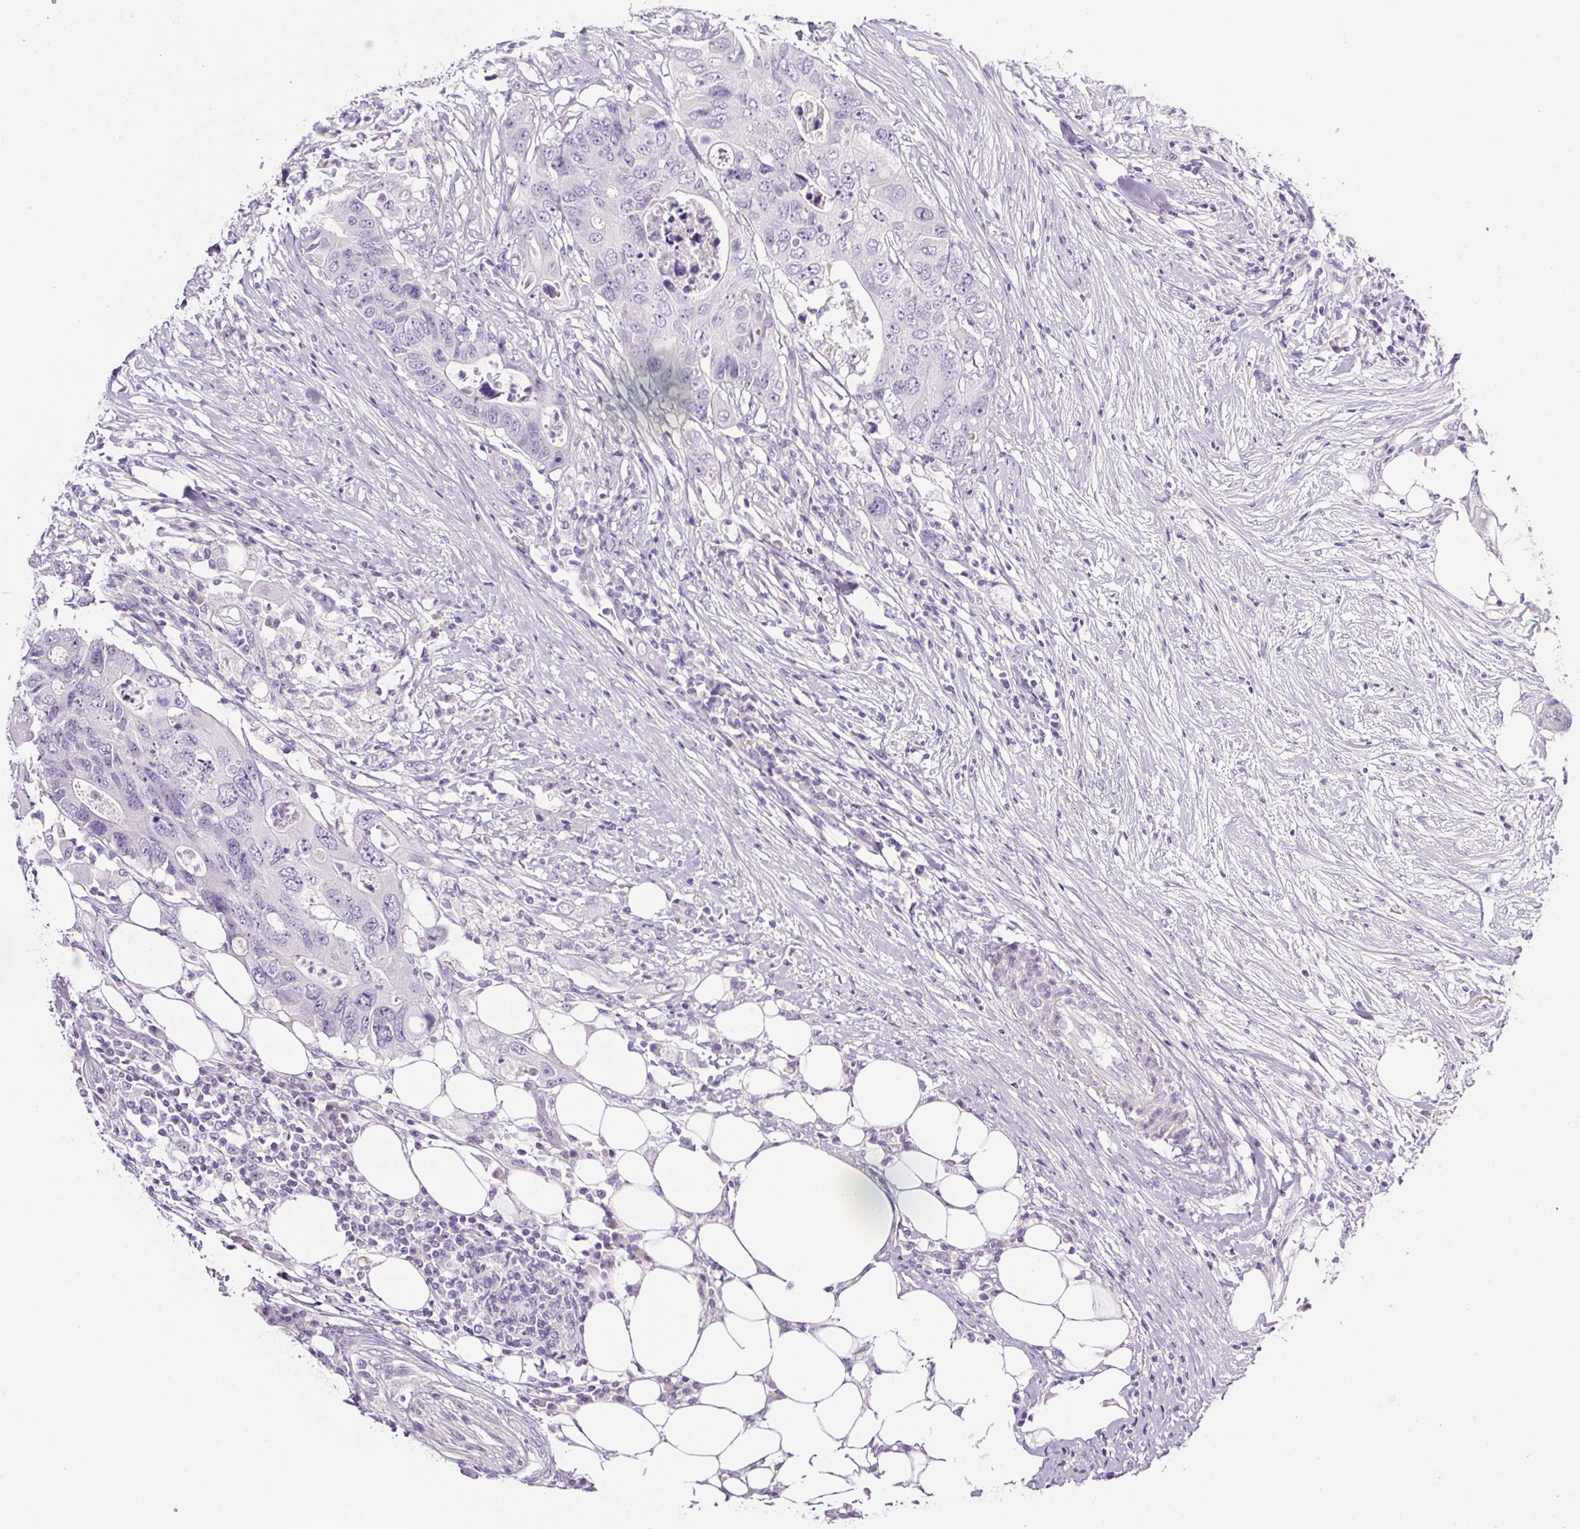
{"staining": {"intensity": "negative", "quantity": "none", "location": "none"}, "tissue": "colorectal cancer", "cell_type": "Tumor cells", "image_type": "cancer", "snomed": [{"axis": "morphology", "description": "Adenocarcinoma, NOS"}, {"axis": "topography", "description": "Colon"}], "caption": "IHC histopathology image of neoplastic tissue: colorectal cancer (adenocarcinoma) stained with DAB reveals no significant protein staining in tumor cells.", "gene": "OR14A2", "patient": {"sex": "male", "age": 71}}